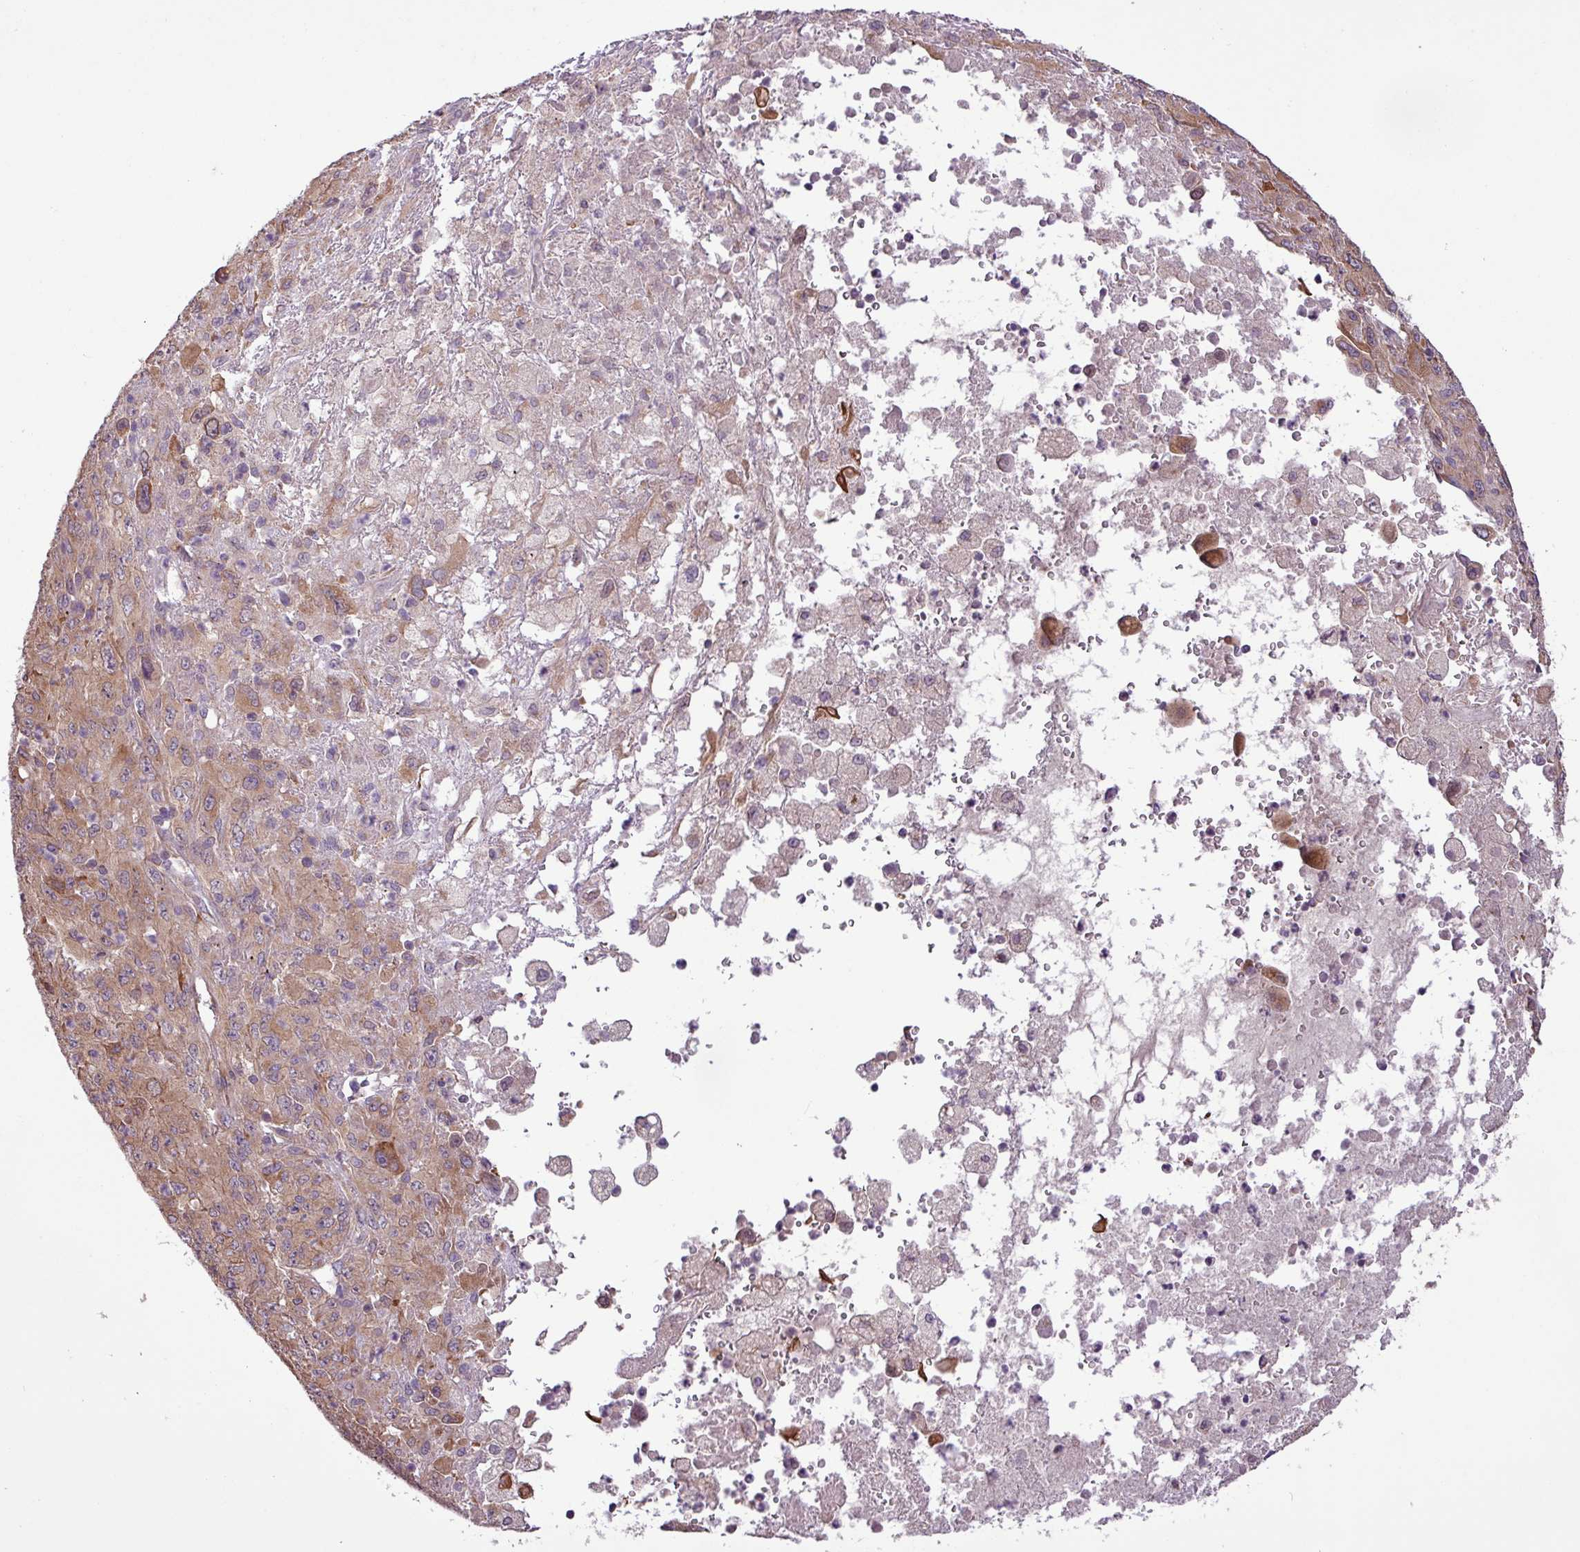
{"staining": {"intensity": "weak", "quantity": ">75%", "location": "cytoplasmic/membranous"}, "tissue": "melanoma", "cell_type": "Tumor cells", "image_type": "cancer", "snomed": [{"axis": "morphology", "description": "Malignant melanoma, Metastatic site"}, {"axis": "topography", "description": "Skin"}], "caption": "Protein analysis of melanoma tissue demonstrates weak cytoplasmic/membranous expression in about >75% of tumor cells.", "gene": "TIMM10B", "patient": {"sex": "female", "age": 56}}